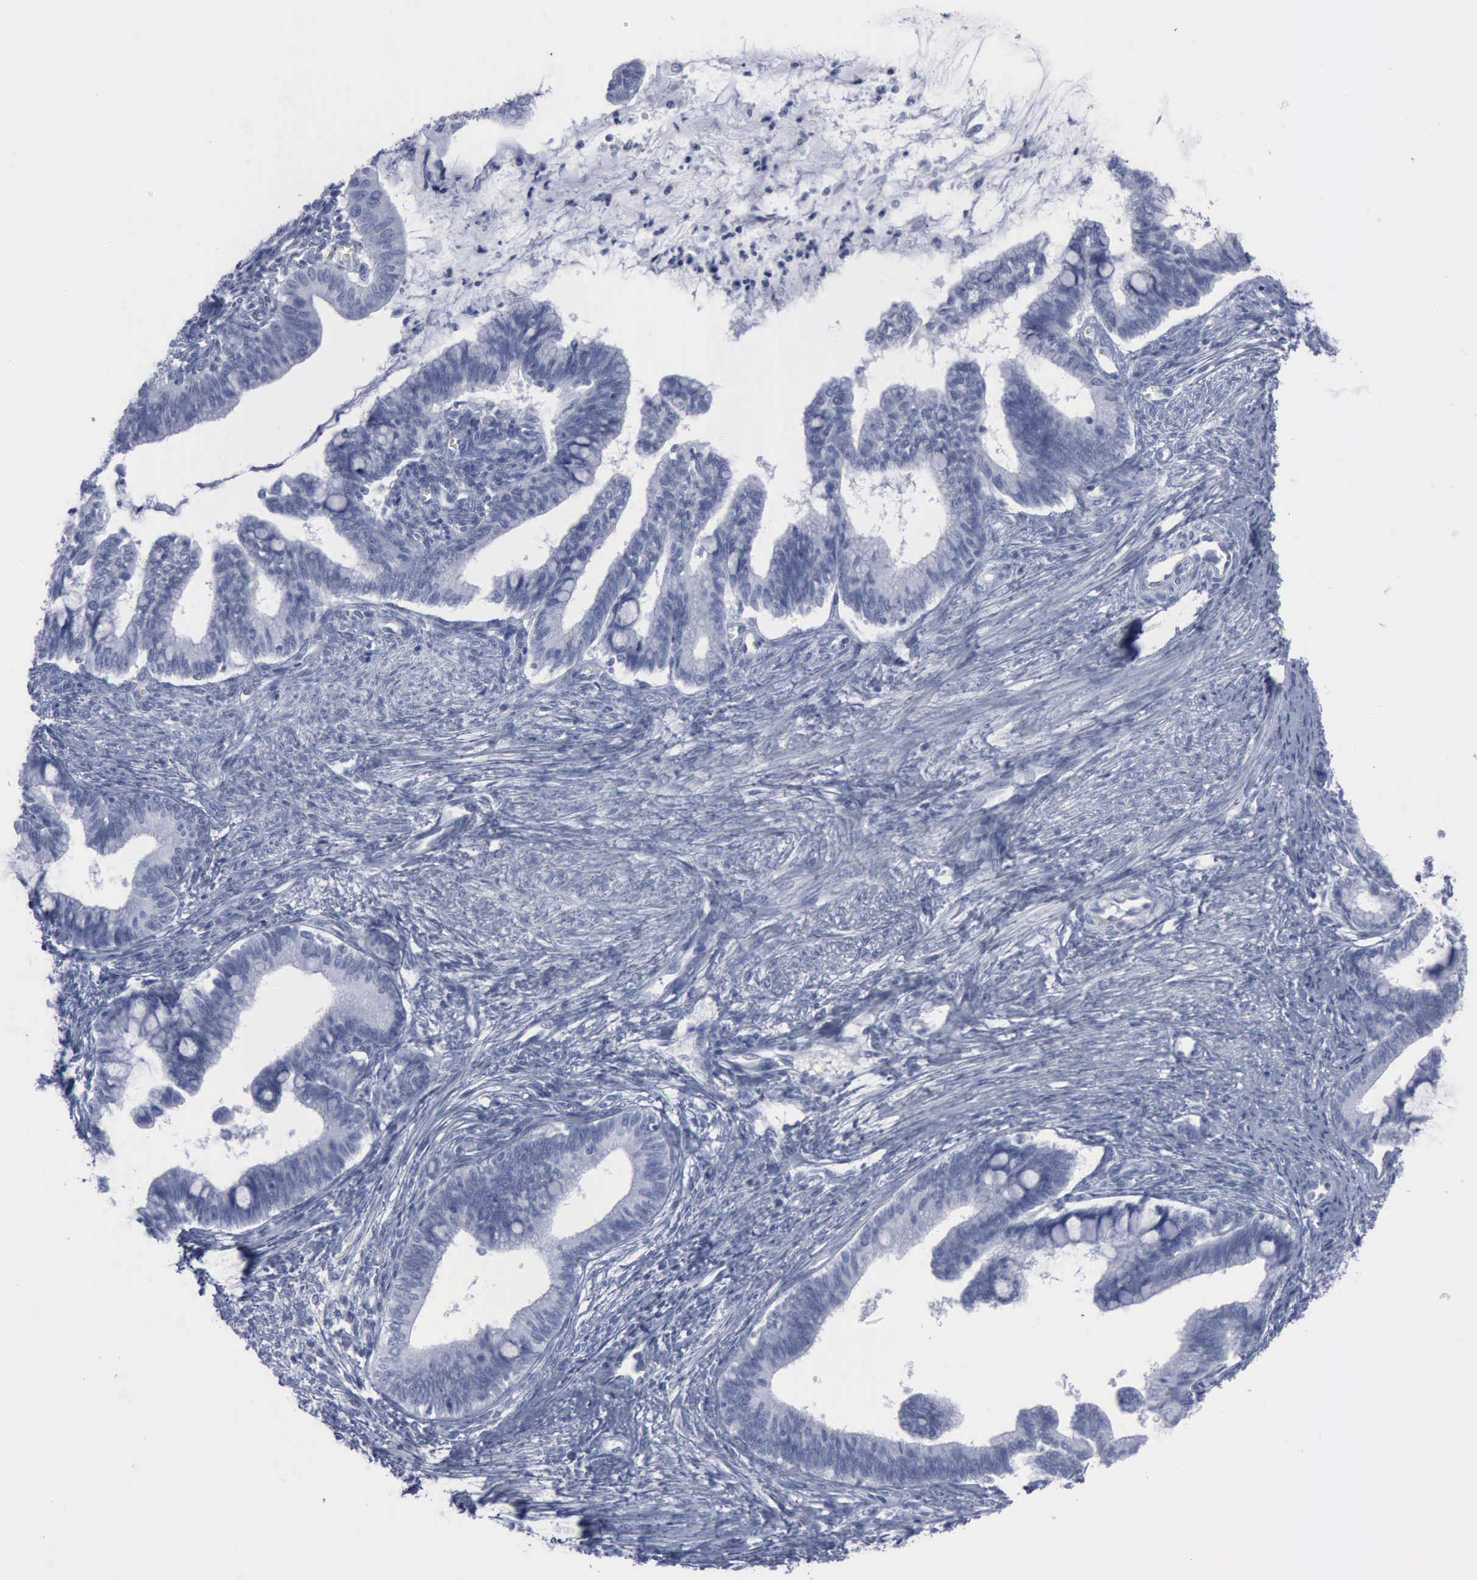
{"staining": {"intensity": "negative", "quantity": "none", "location": "none"}, "tissue": "cervical cancer", "cell_type": "Tumor cells", "image_type": "cancer", "snomed": [{"axis": "morphology", "description": "Adenocarcinoma, NOS"}, {"axis": "topography", "description": "Cervix"}], "caption": "The immunohistochemistry micrograph has no significant staining in tumor cells of cervical adenocarcinoma tissue.", "gene": "VCAM1", "patient": {"sex": "female", "age": 36}}